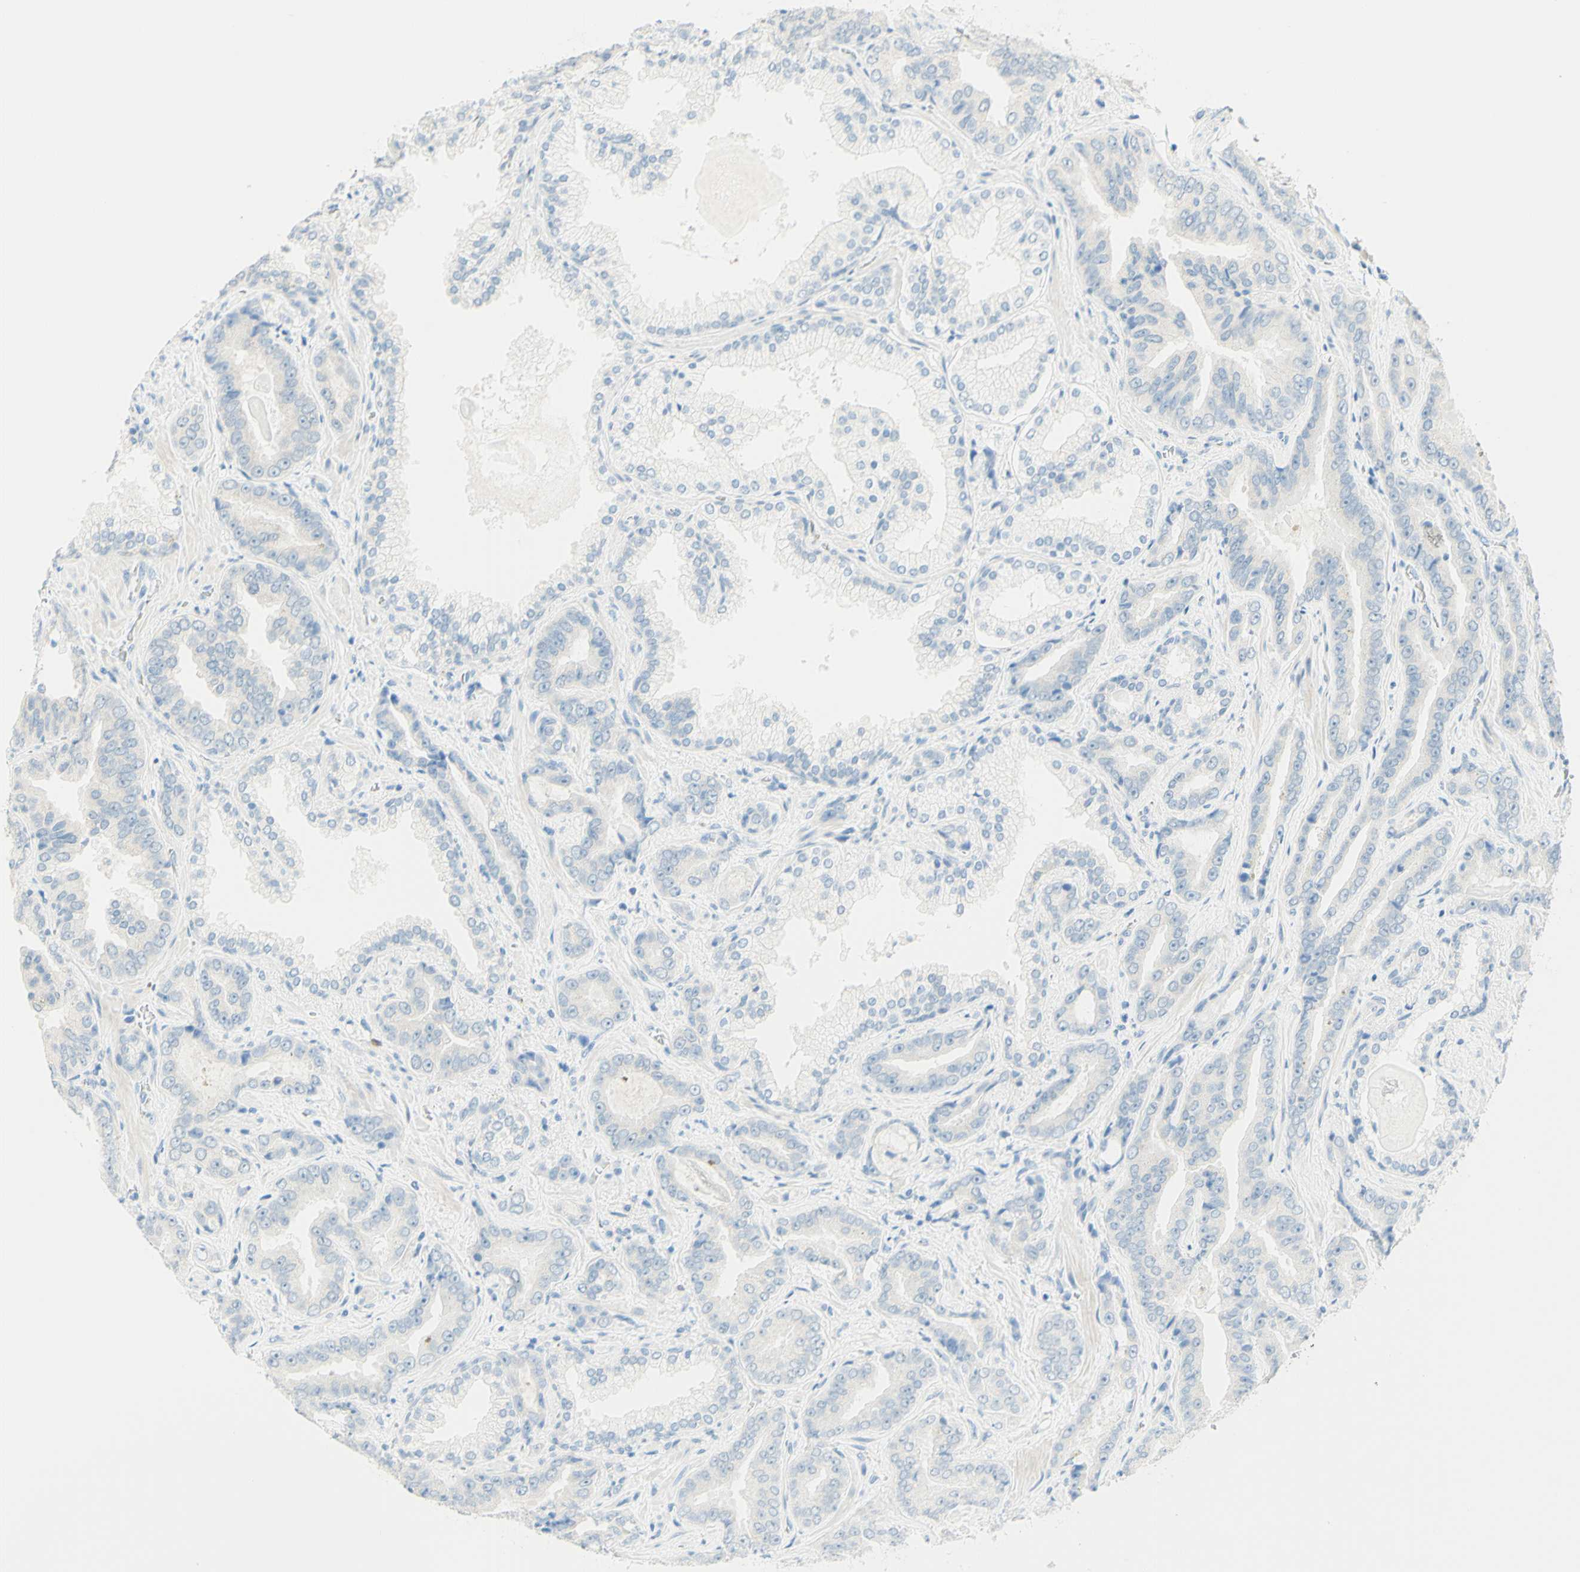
{"staining": {"intensity": "negative", "quantity": "none", "location": "none"}, "tissue": "prostate cancer", "cell_type": "Tumor cells", "image_type": "cancer", "snomed": [{"axis": "morphology", "description": "Adenocarcinoma, Low grade"}, {"axis": "topography", "description": "Prostate"}], "caption": "The immunohistochemistry (IHC) histopathology image has no significant positivity in tumor cells of prostate low-grade adenocarcinoma tissue.", "gene": "TMEM132D", "patient": {"sex": "male", "age": 60}}